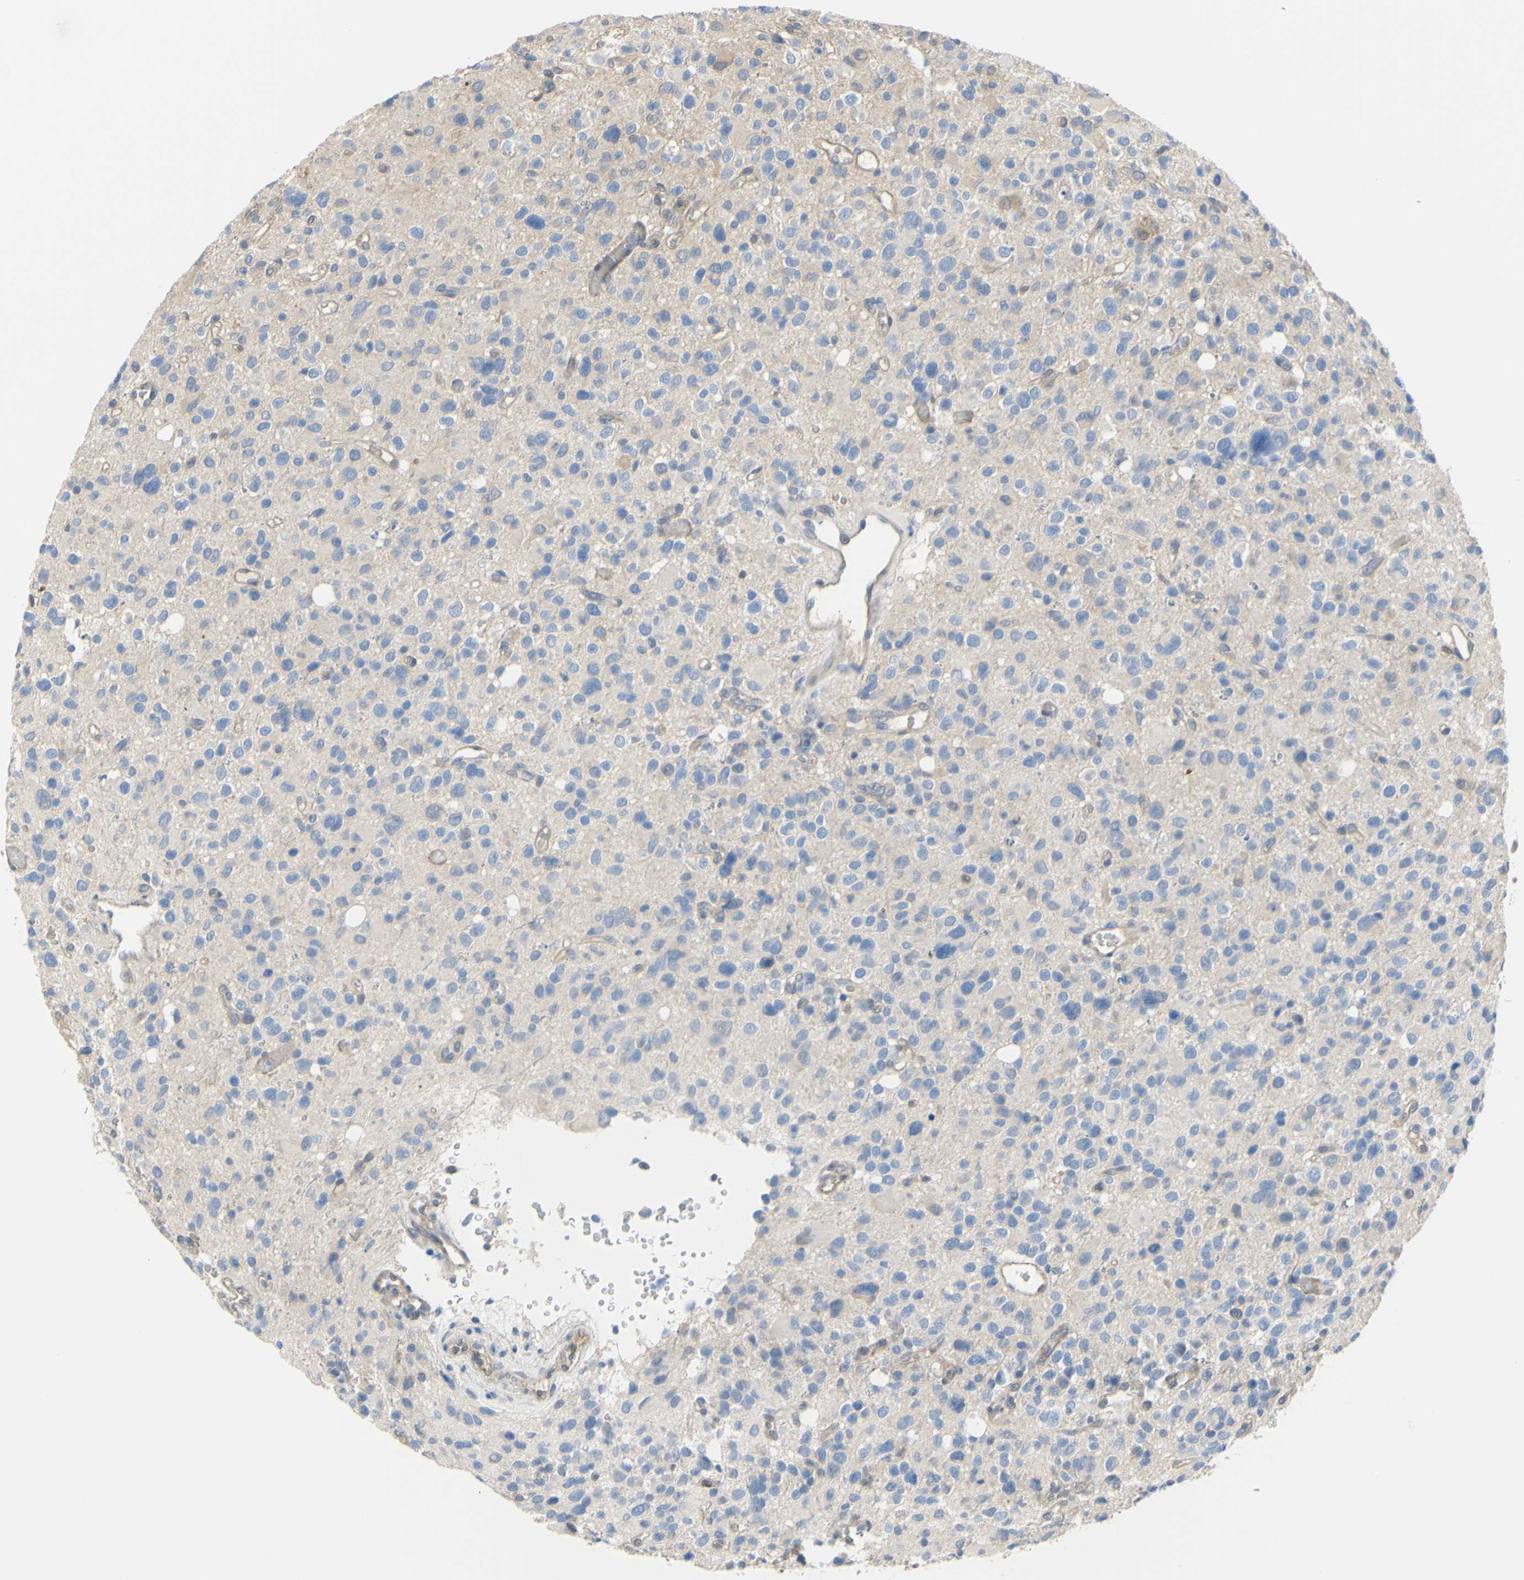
{"staining": {"intensity": "weak", "quantity": "<25%", "location": "cytoplasmic/membranous"}, "tissue": "glioma", "cell_type": "Tumor cells", "image_type": "cancer", "snomed": [{"axis": "morphology", "description": "Glioma, malignant, High grade"}, {"axis": "topography", "description": "Brain"}], "caption": "Immunohistochemistry (IHC) of human glioma demonstrates no positivity in tumor cells.", "gene": "UPK3B", "patient": {"sex": "male", "age": 48}}